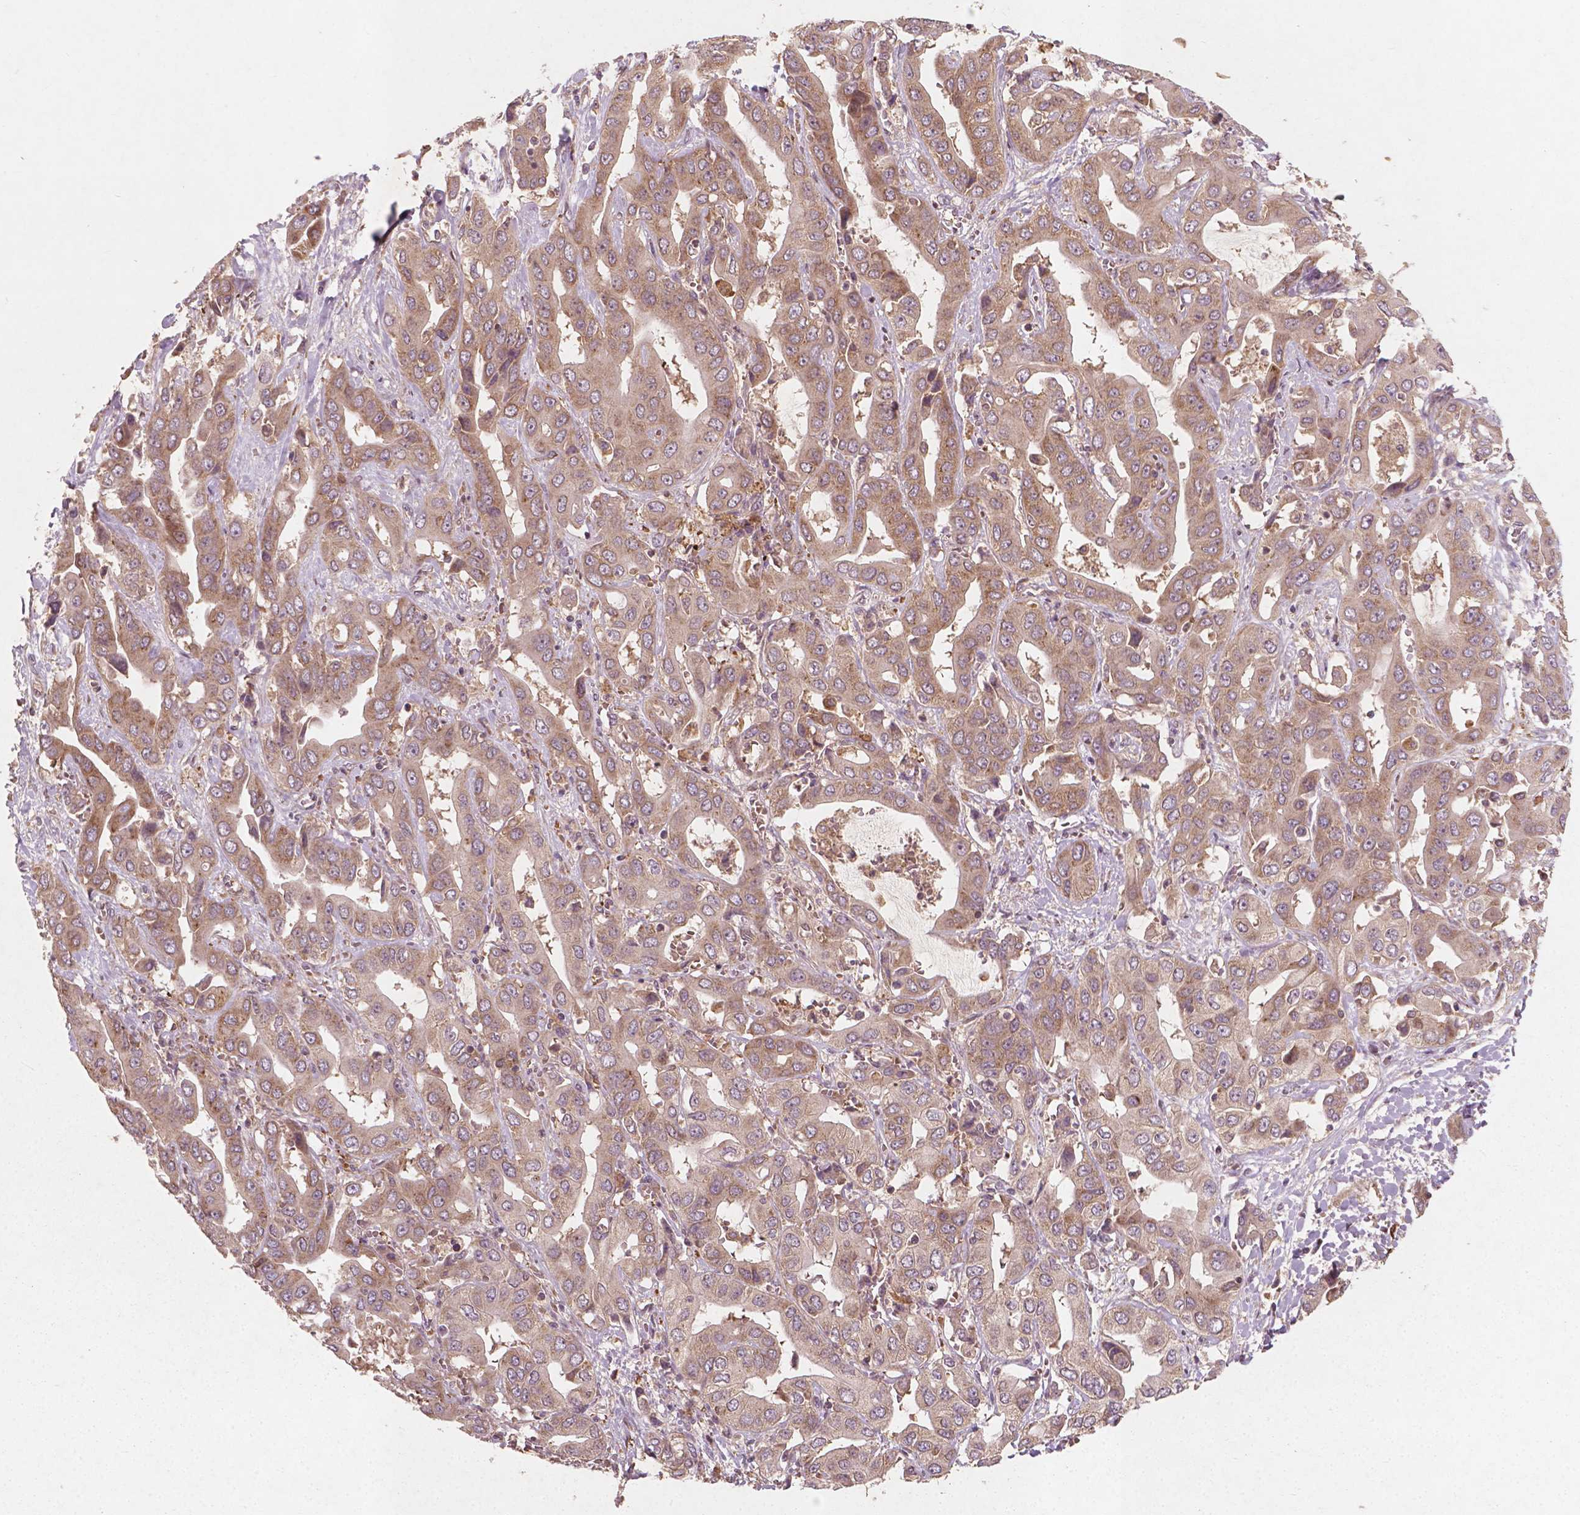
{"staining": {"intensity": "moderate", "quantity": ">75%", "location": "cytoplasmic/membranous"}, "tissue": "liver cancer", "cell_type": "Tumor cells", "image_type": "cancer", "snomed": [{"axis": "morphology", "description": "Cholangiocarcinoma"}, {"axis": "topography", "description": "Liver"}], "caption": "This photomicrograph exhibits IHC staining of cholangiocarcinoma (liver), with medium moderate cytoplasmic/membranous positivity in about >75% of tumor cells.", "gene": "CYFIP2", "patient": {"sex": "female", "age": 52}}